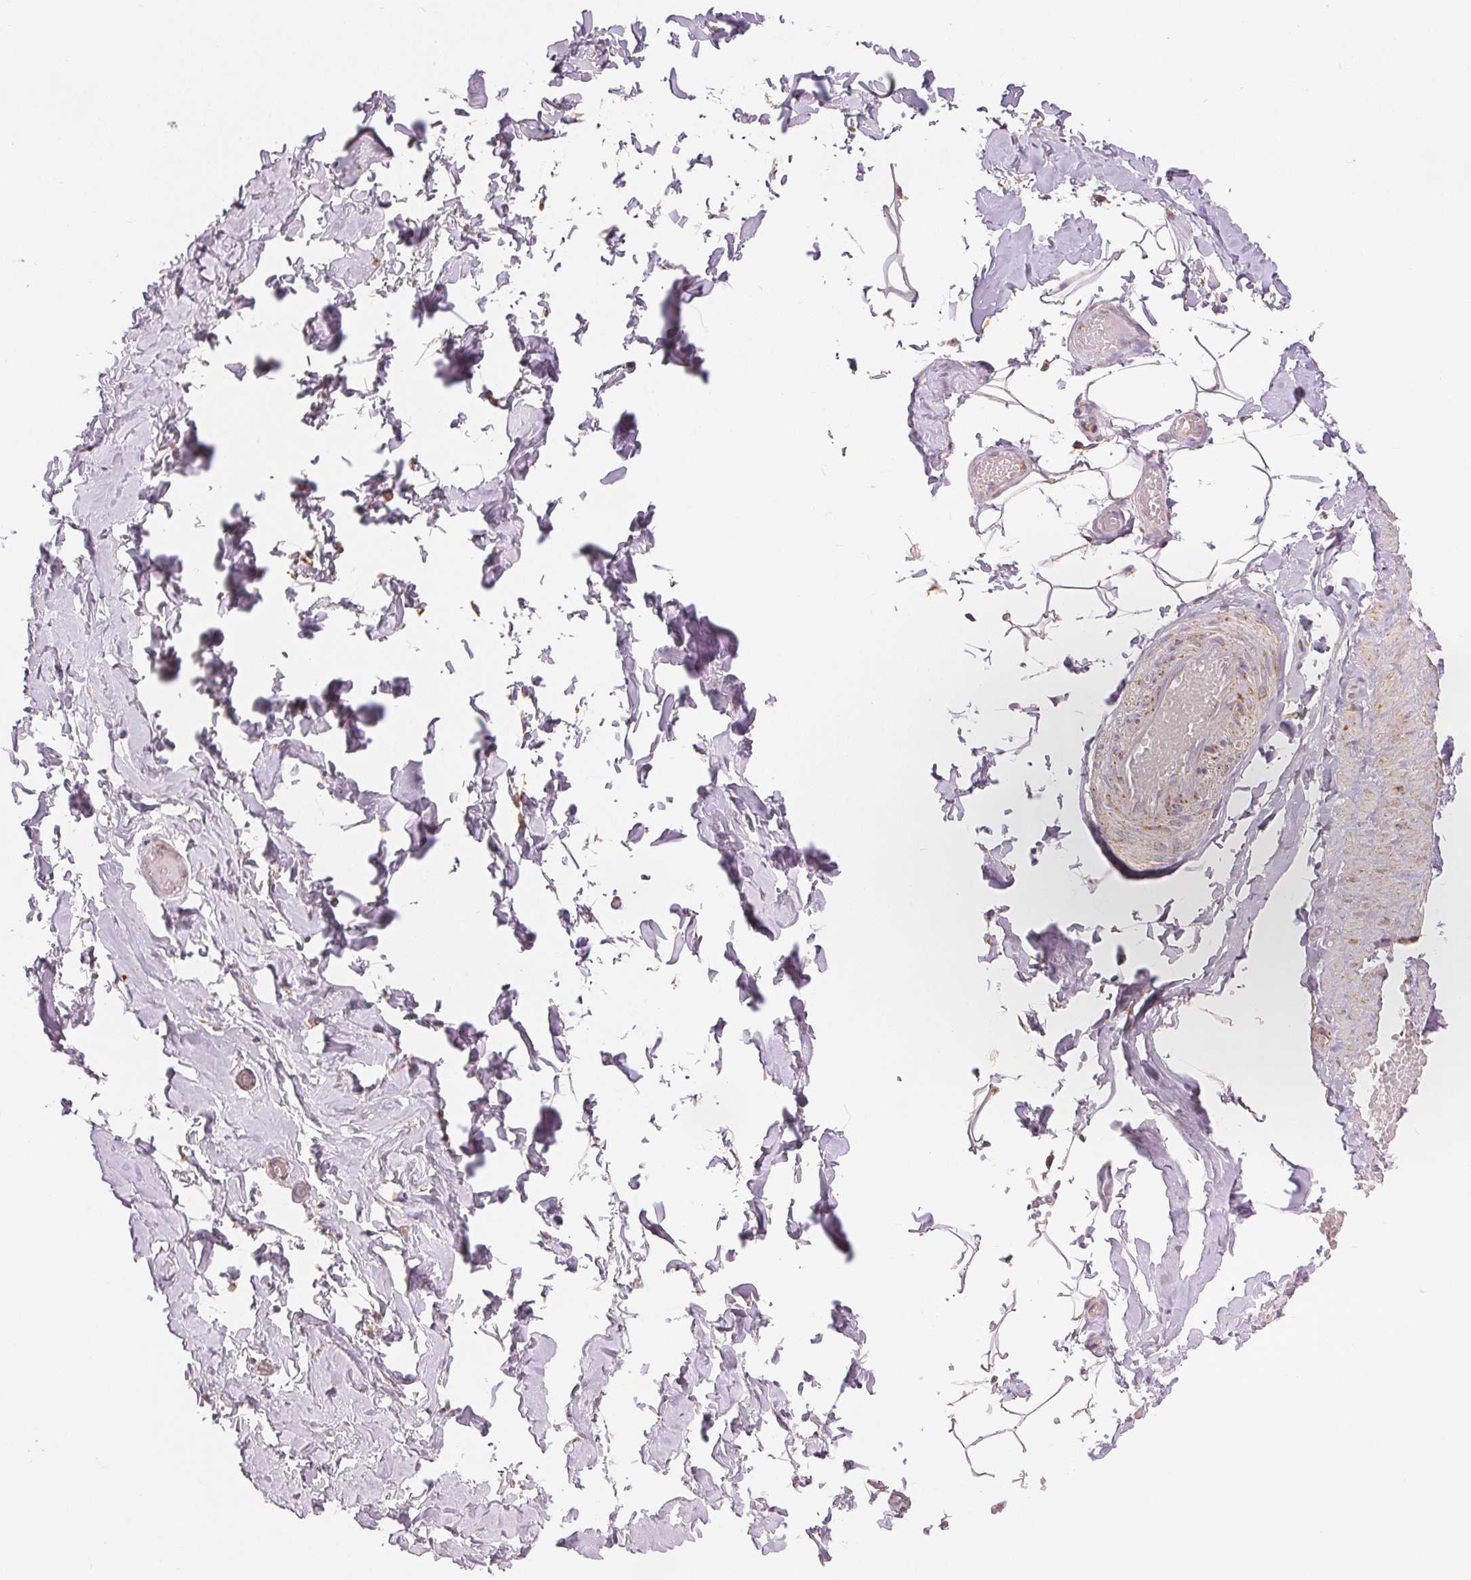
{"staining": {"intensity": "moderate", "quantity": "<25%", "location": "cytoplasmic/membranous"}, "tissue": "adipose tissue", "cell_type": "Adipocytes", "image_type": "normal", "snomed": [{"axis": "morphology", "description": "Normal tissue, NOS"}, {"axis": "topography", "description": "Soft tissue"}, {"axis": "topography", "description": "Adipose tissue"}, {"axis": "topography", "description": "Vascular tissue"}, {"axis": "topography", "description": "Peripheral nerve tissue"}], "caption": "High-power microscopy captured an IHC image of unremarkable adipose tissue, revealing moderate cytoplasmic/membranous expression in about <25% of adipocytes.", "gene": "SDHB", "patient": {"sex": "male", "age": 29}}